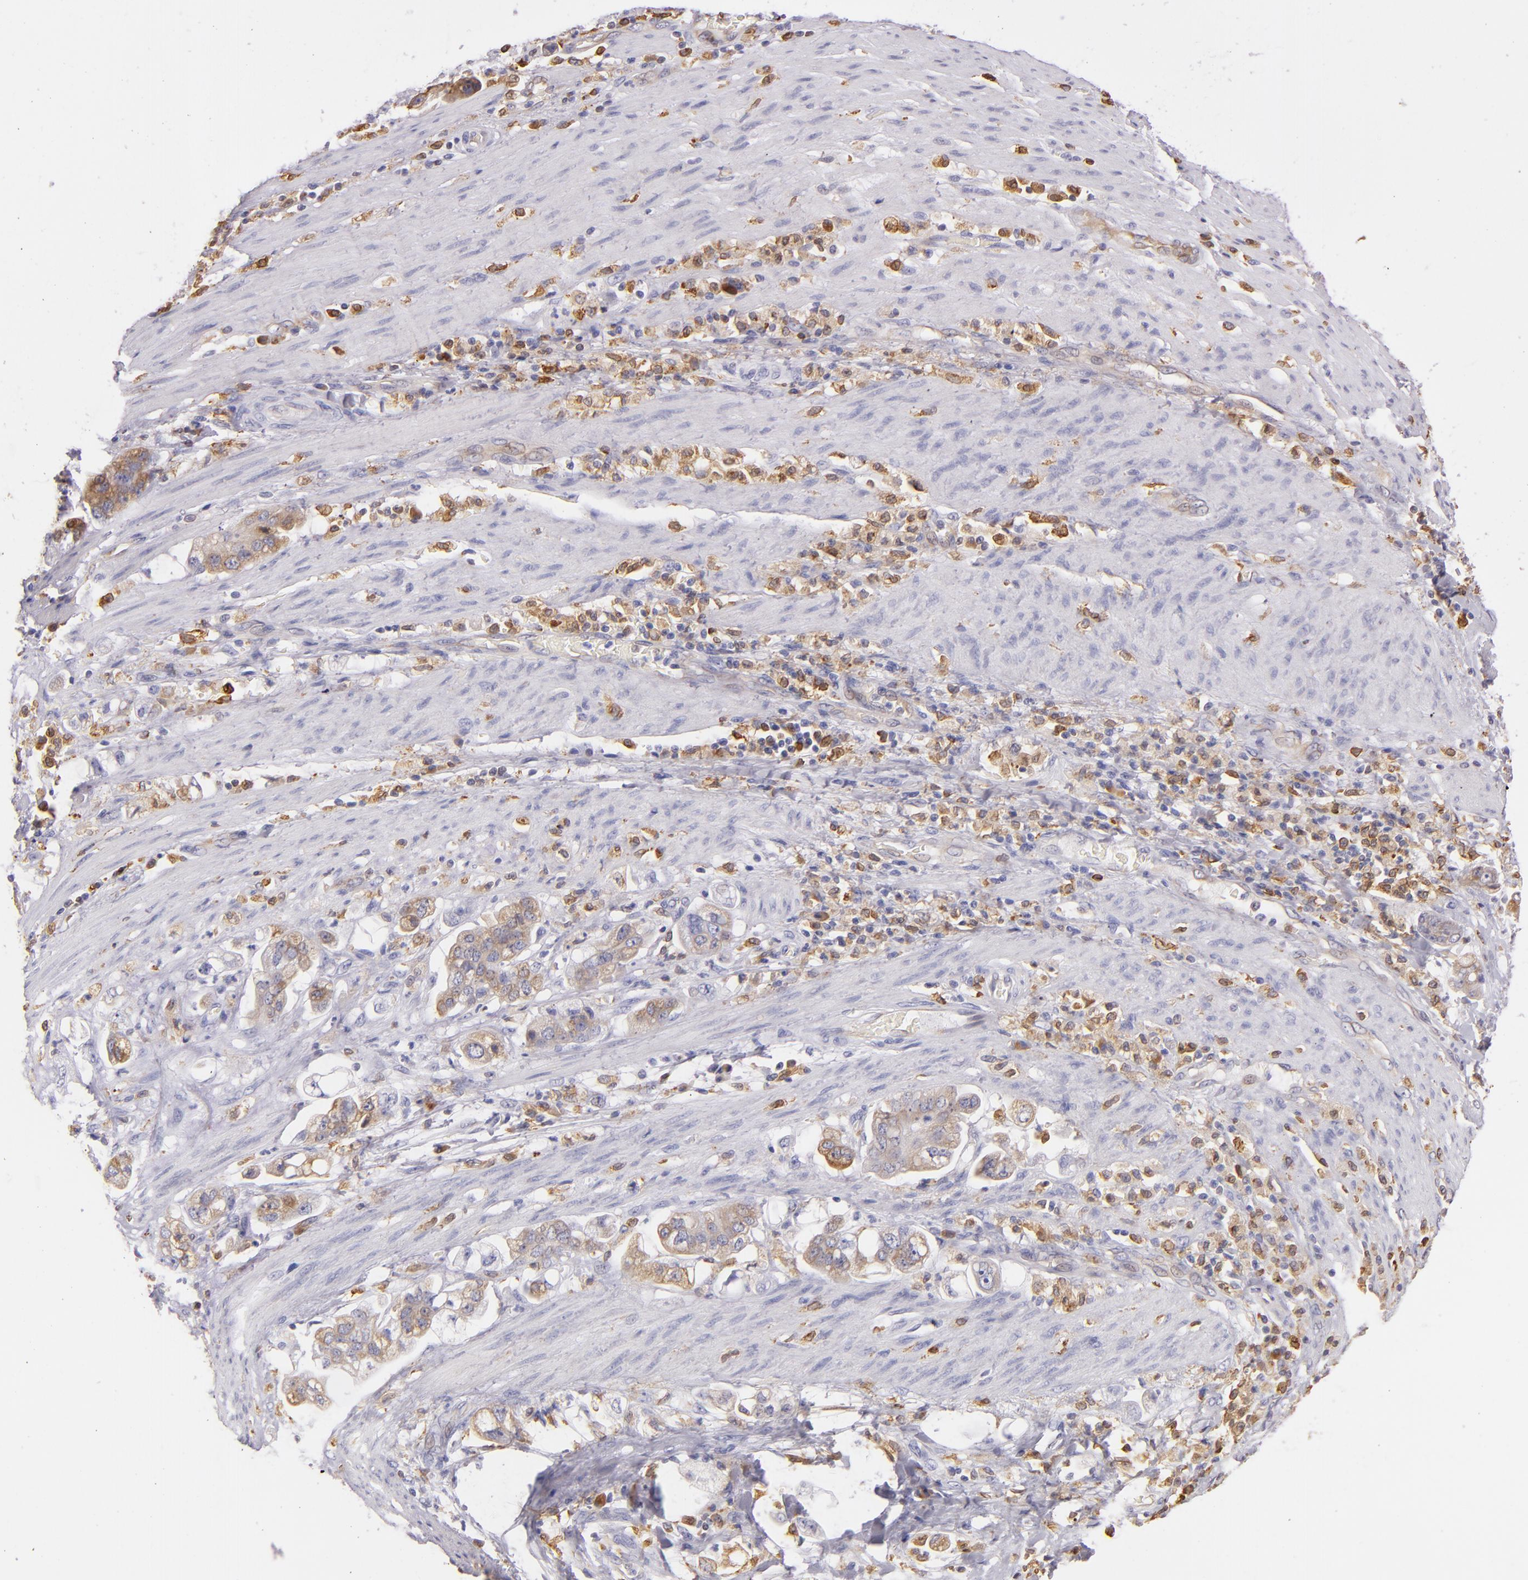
{"staining": {"intensity": "weak", "quantity": "25%-75%", "location": "cytoplasmic/membranous"}, "tissue": "stomach cancer", "cell_type": "Tumor cells", "image_type": "cancer", "snomed": [{"axis": "morphology", "description": "Adenocarcinoma, NOS"}, {"axis": "topography", "description": "Stomach"}], "caption": "Weak cytoplasmic/membranous staining for a protein is present in approximately 25%-75% of tumor cells of stomach cancer using immunohistochemistry.", "gene": "CD74", "patient": {"sex": "male", "age": 62}}